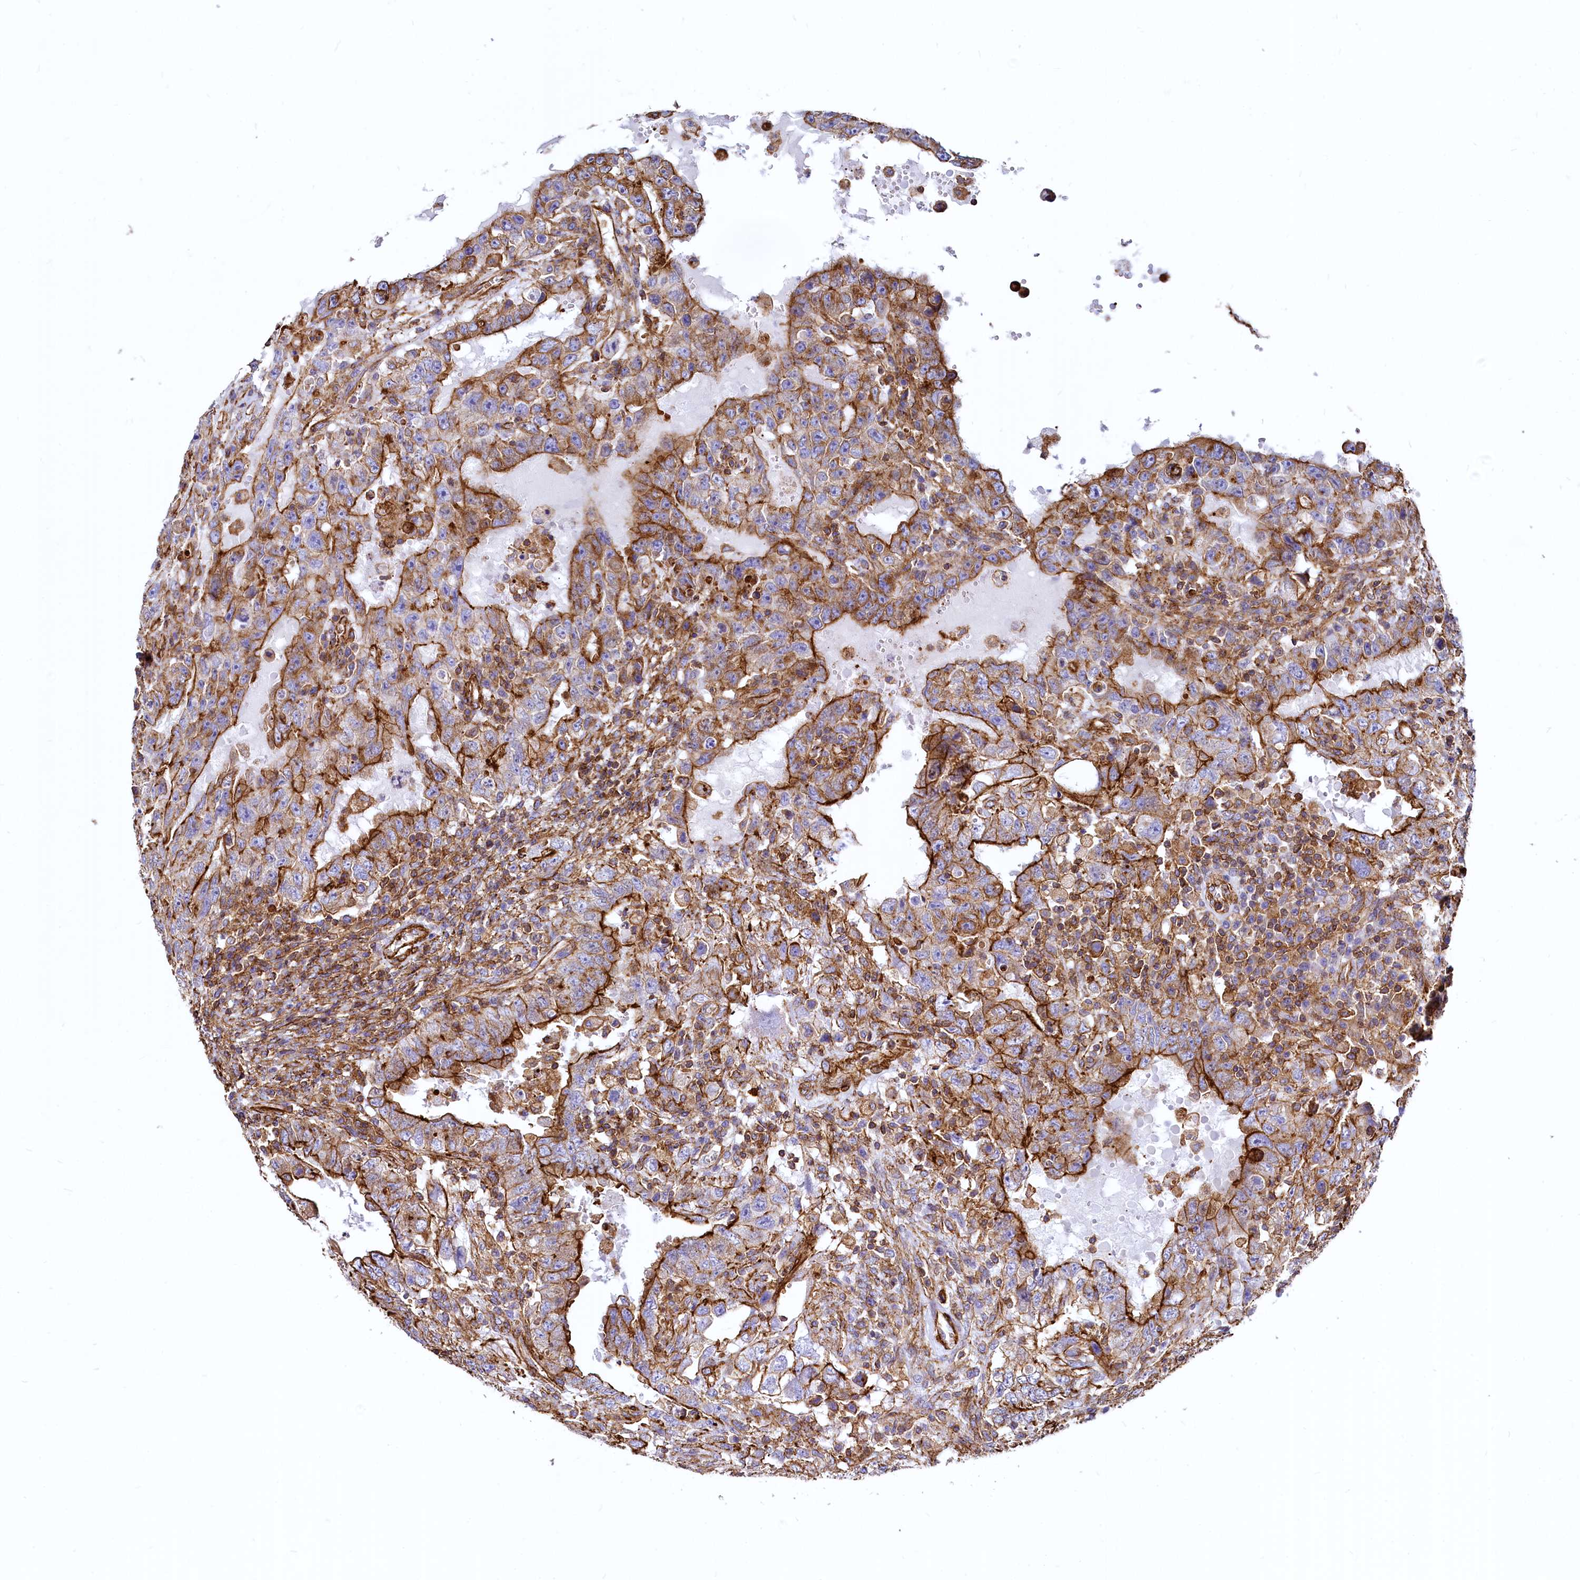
{"staining": {"intensity": "strong", "quantity": ">75%", "location": "cytoplasmic/membranous"}, "tissue": "testis cancer", "cell_type": "Tumor cells", "image_type": "cancer", "snomed": [{"axis": "morphology", "description": "Carcinoma, Embryonal, NOS"}, {"axis": "topography", "description": "Testis"}], "caption": "Immunohistochemistry (IHC) staining of testis cancer (embryonal carcinoma), which shows high levels of strong cytoplasmic/membranous staining in about >75% of tumor cells indicating strong cytoplasmic/membranous protein positivity. The staining was performed using DAB (brown) for protein detection and nuclei were counterstained in hematoxylin (blue).", "gene": "THBS1", "patient": {"sex": "male", "age": 26}}